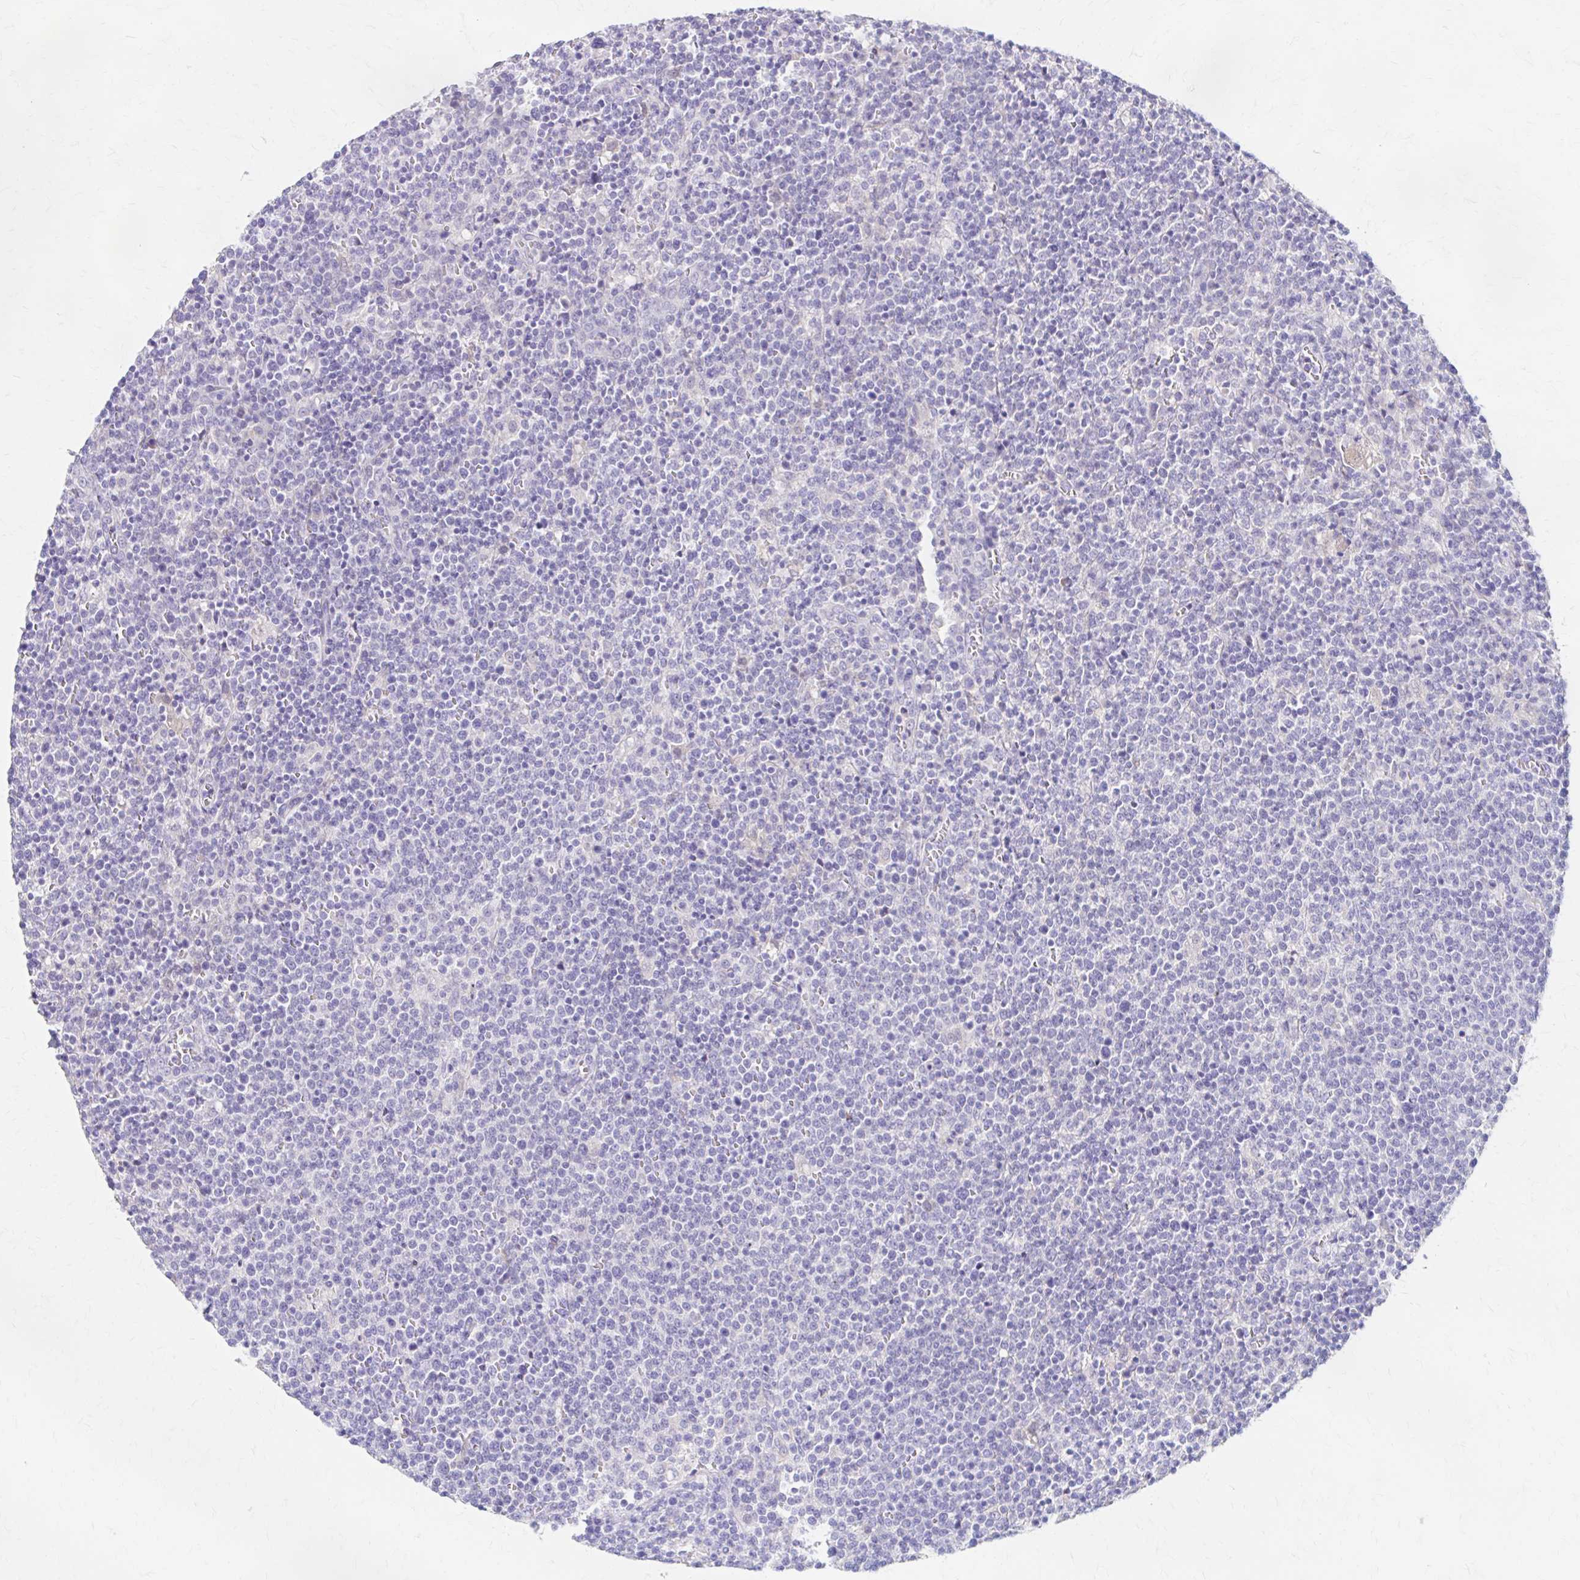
{"staining": {"intensity": "negative", "quantity": "none", "location": "none"}, "tissue": "lymphoma", "cell_type": "Tumor cells", "image_type": "cancer", "snomed": [{"axis": "morphology", "description": "Malignant lymphoma, non-Hodgkin's type, High grade"}, {"axis": "topography", "description": "Lymph node"}], "caption": "A high-resolution histopathology image shows IHC staining of lymphoma, which reveals no significant positivity in tumor cells.", "gene": "AZGP1", "patient": {"sex": "male", "age": 61}}